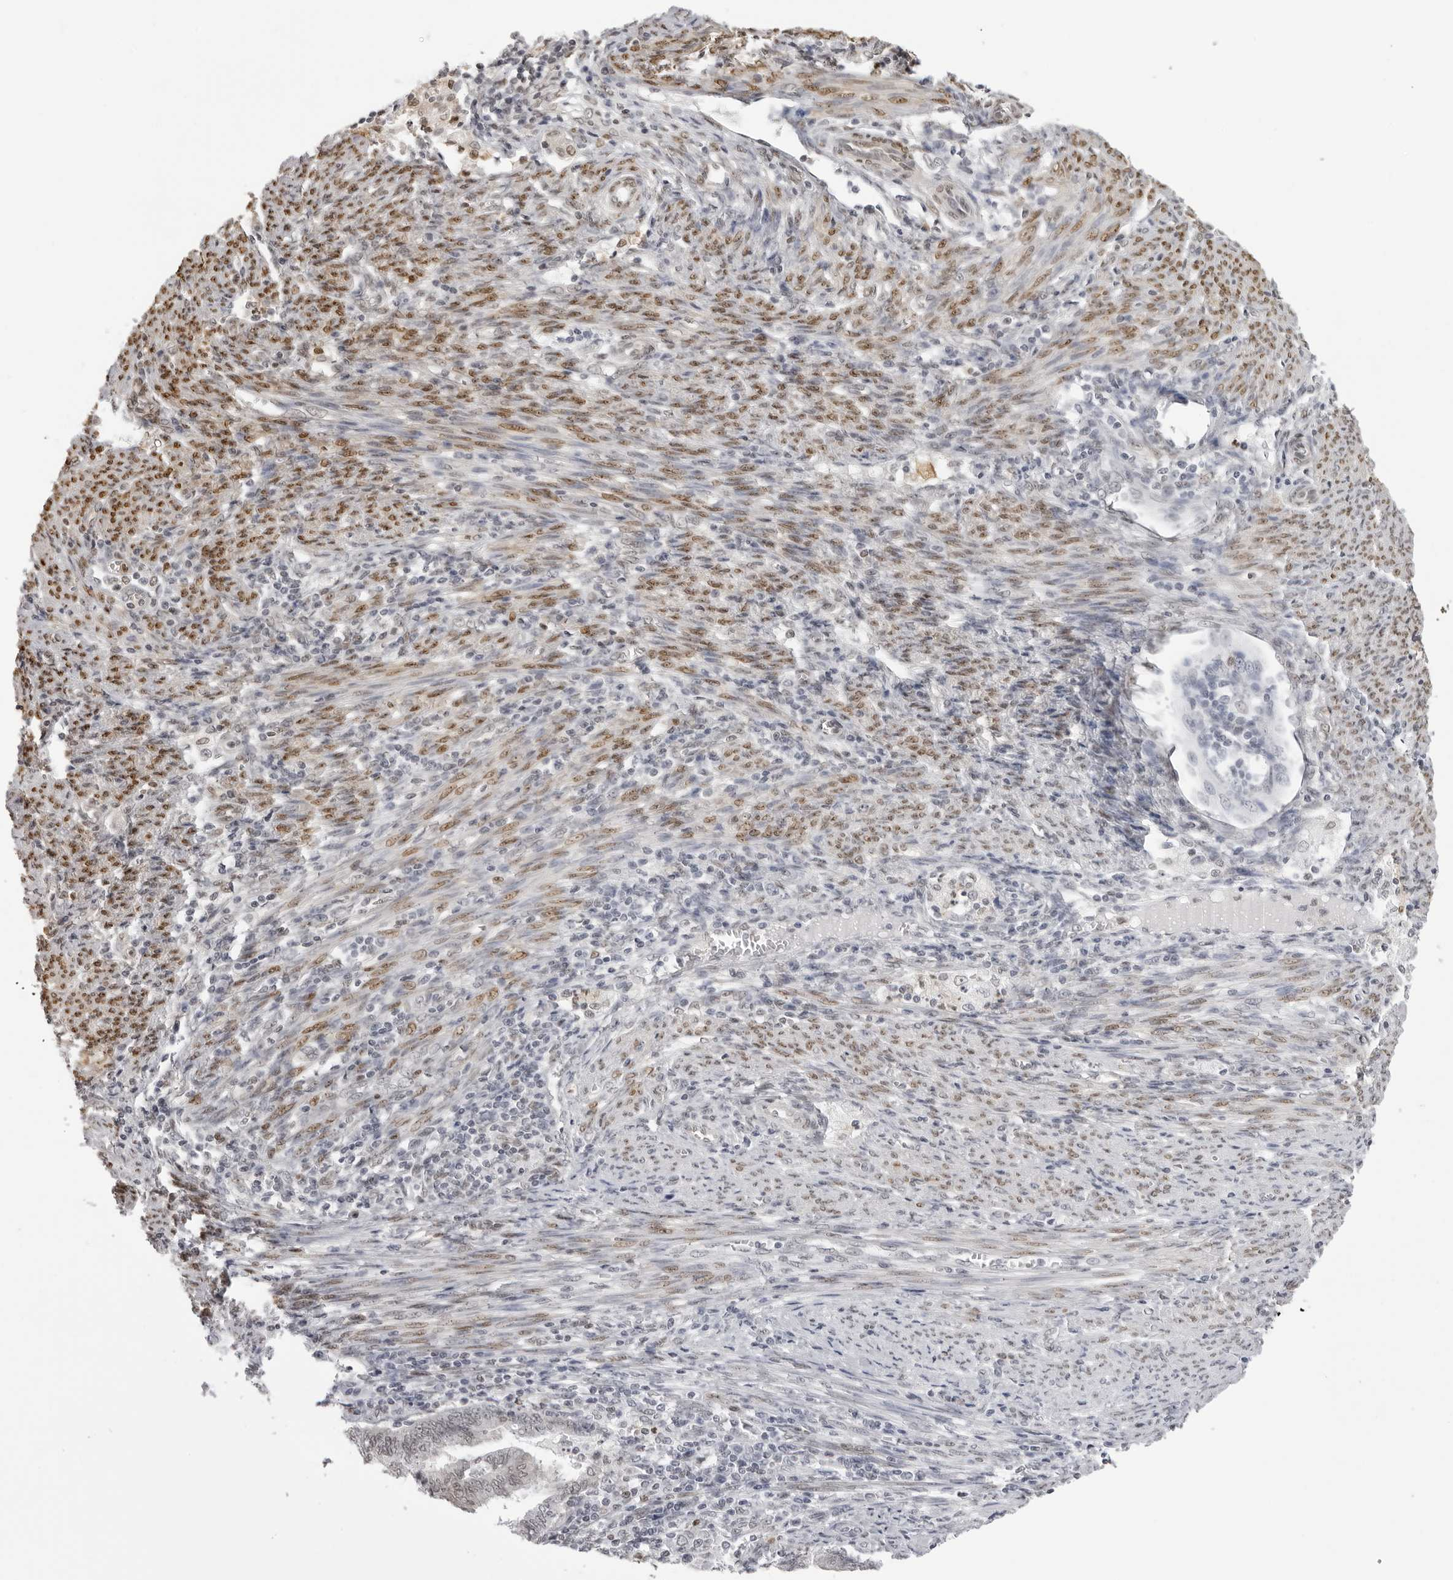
{"staining": {"intensity": "weak", "quantity": "<25%", "location": "nuclear"}, "tissue": "endometrial cancer", "cell_type": "Tumor cells", "image_type": "cancer", "snomed": [{"axis": "morphology", "description": "Polyp, NOS"}, {"axis": "morphology", "description": "Adenocarcinoma, NOS"}, {"axis": "morphology", "description": "Adenoma, NOS"}, {"axis": "topography", "description": "Endometrium"}], "caption": "An immunohistochemistry image of endometrial polyp is shown. There is no staining in tumor cells of endometrial polyp.", "gene": "HSPA4", "patient": {"sex": "female", "age": 79}}